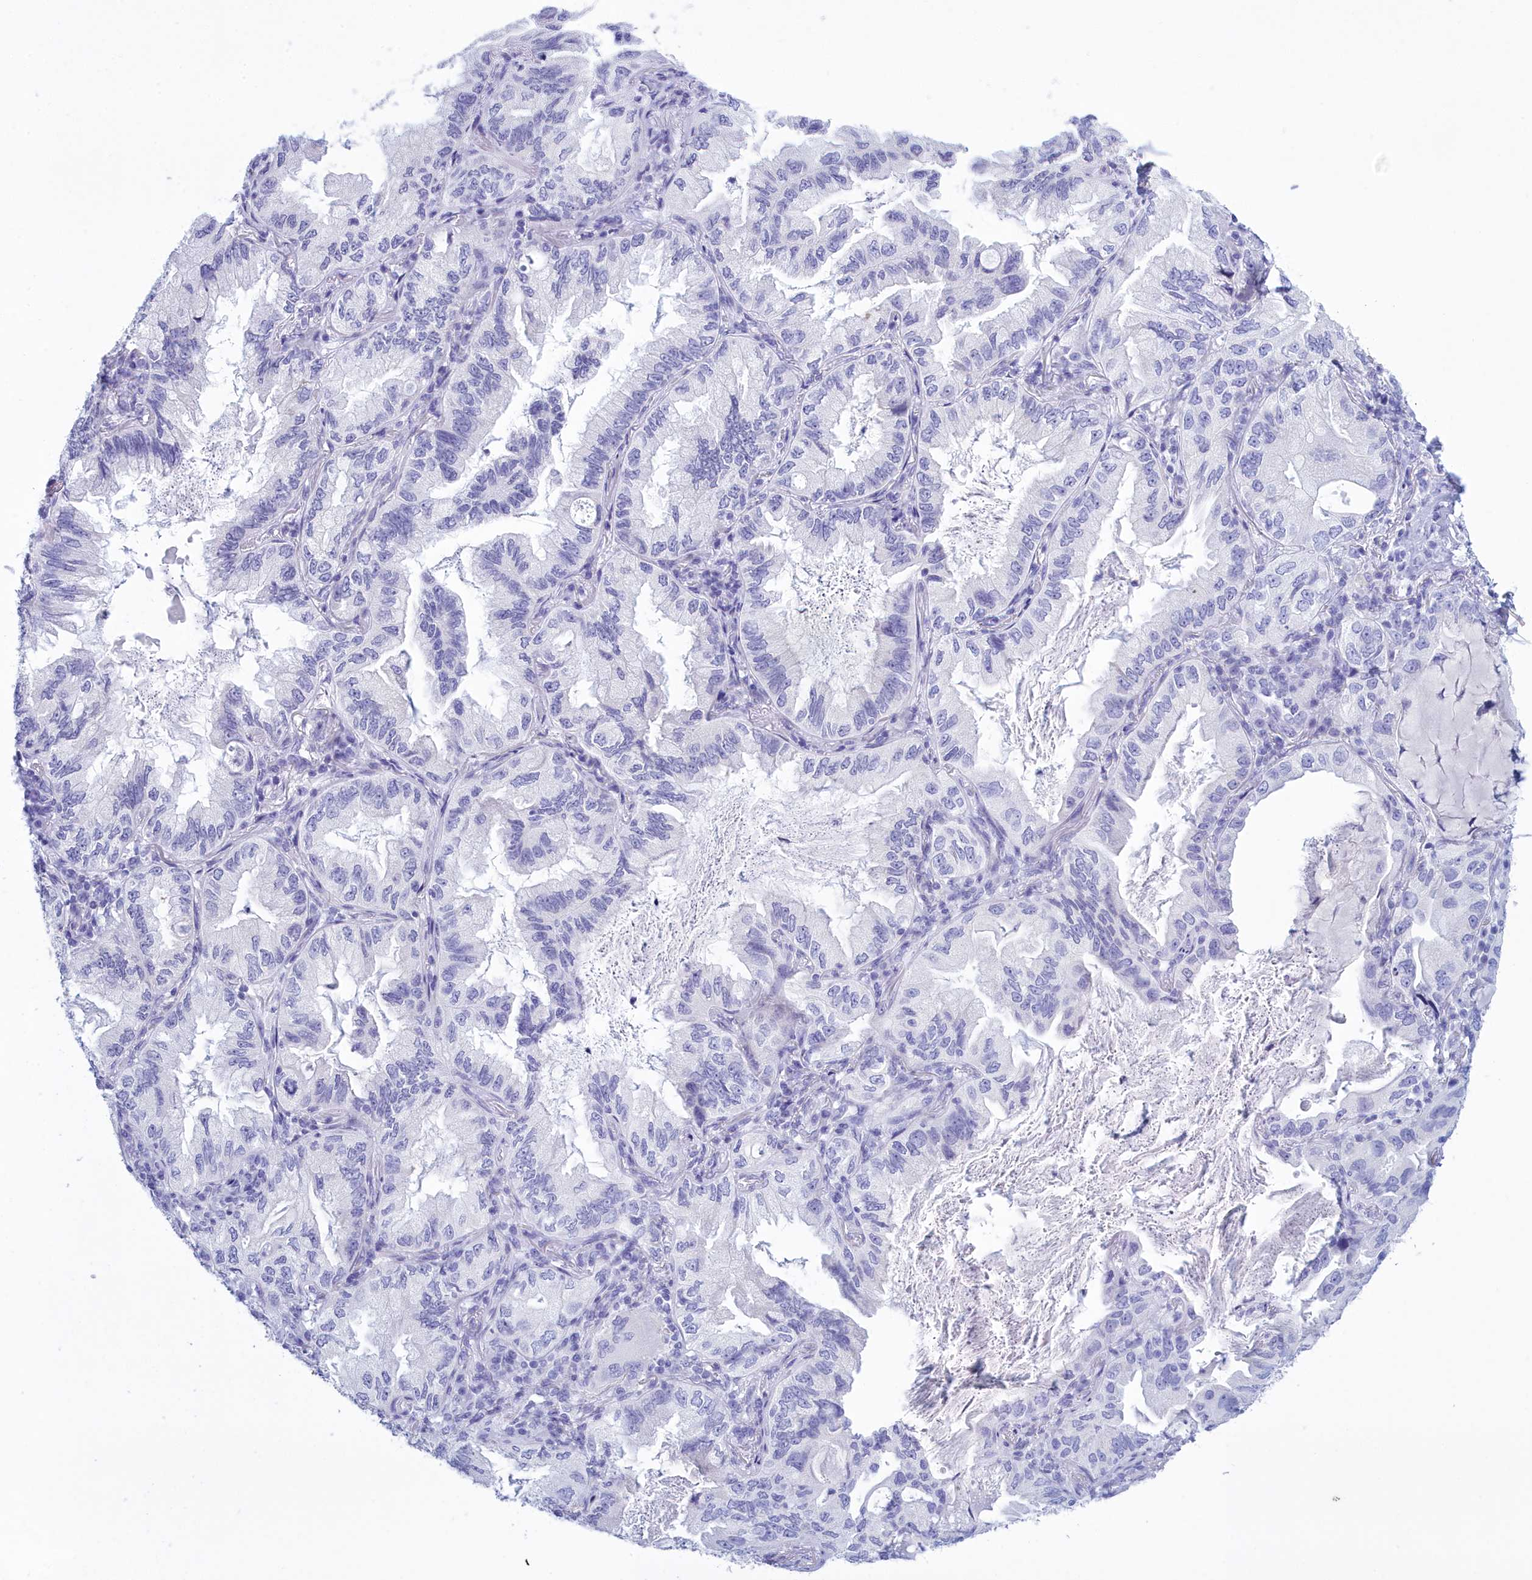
{"staining": {"intensity": "negative", "quantity": "none", "location": "none"}, "tissue": "lung cancer", "cell_type": "Tumor cells", "image_type": "cancer", "snomed": [{"axis": "morphology", "description": "Adenocarcinoma, NOS"}, {"axis": "topography", "description": "Lung"}], "caption": "Tumor cells are negative for protein expression in human adenocarcinoma (lung). (Stains: DAB (3,3'-diaminobenzidine) IHC with hematoxylin counter stain, Microscopy: brightfield microscopy at high magnification).", "gene": "TMEM97", "patient": {"sex": "female", "age": 69}}